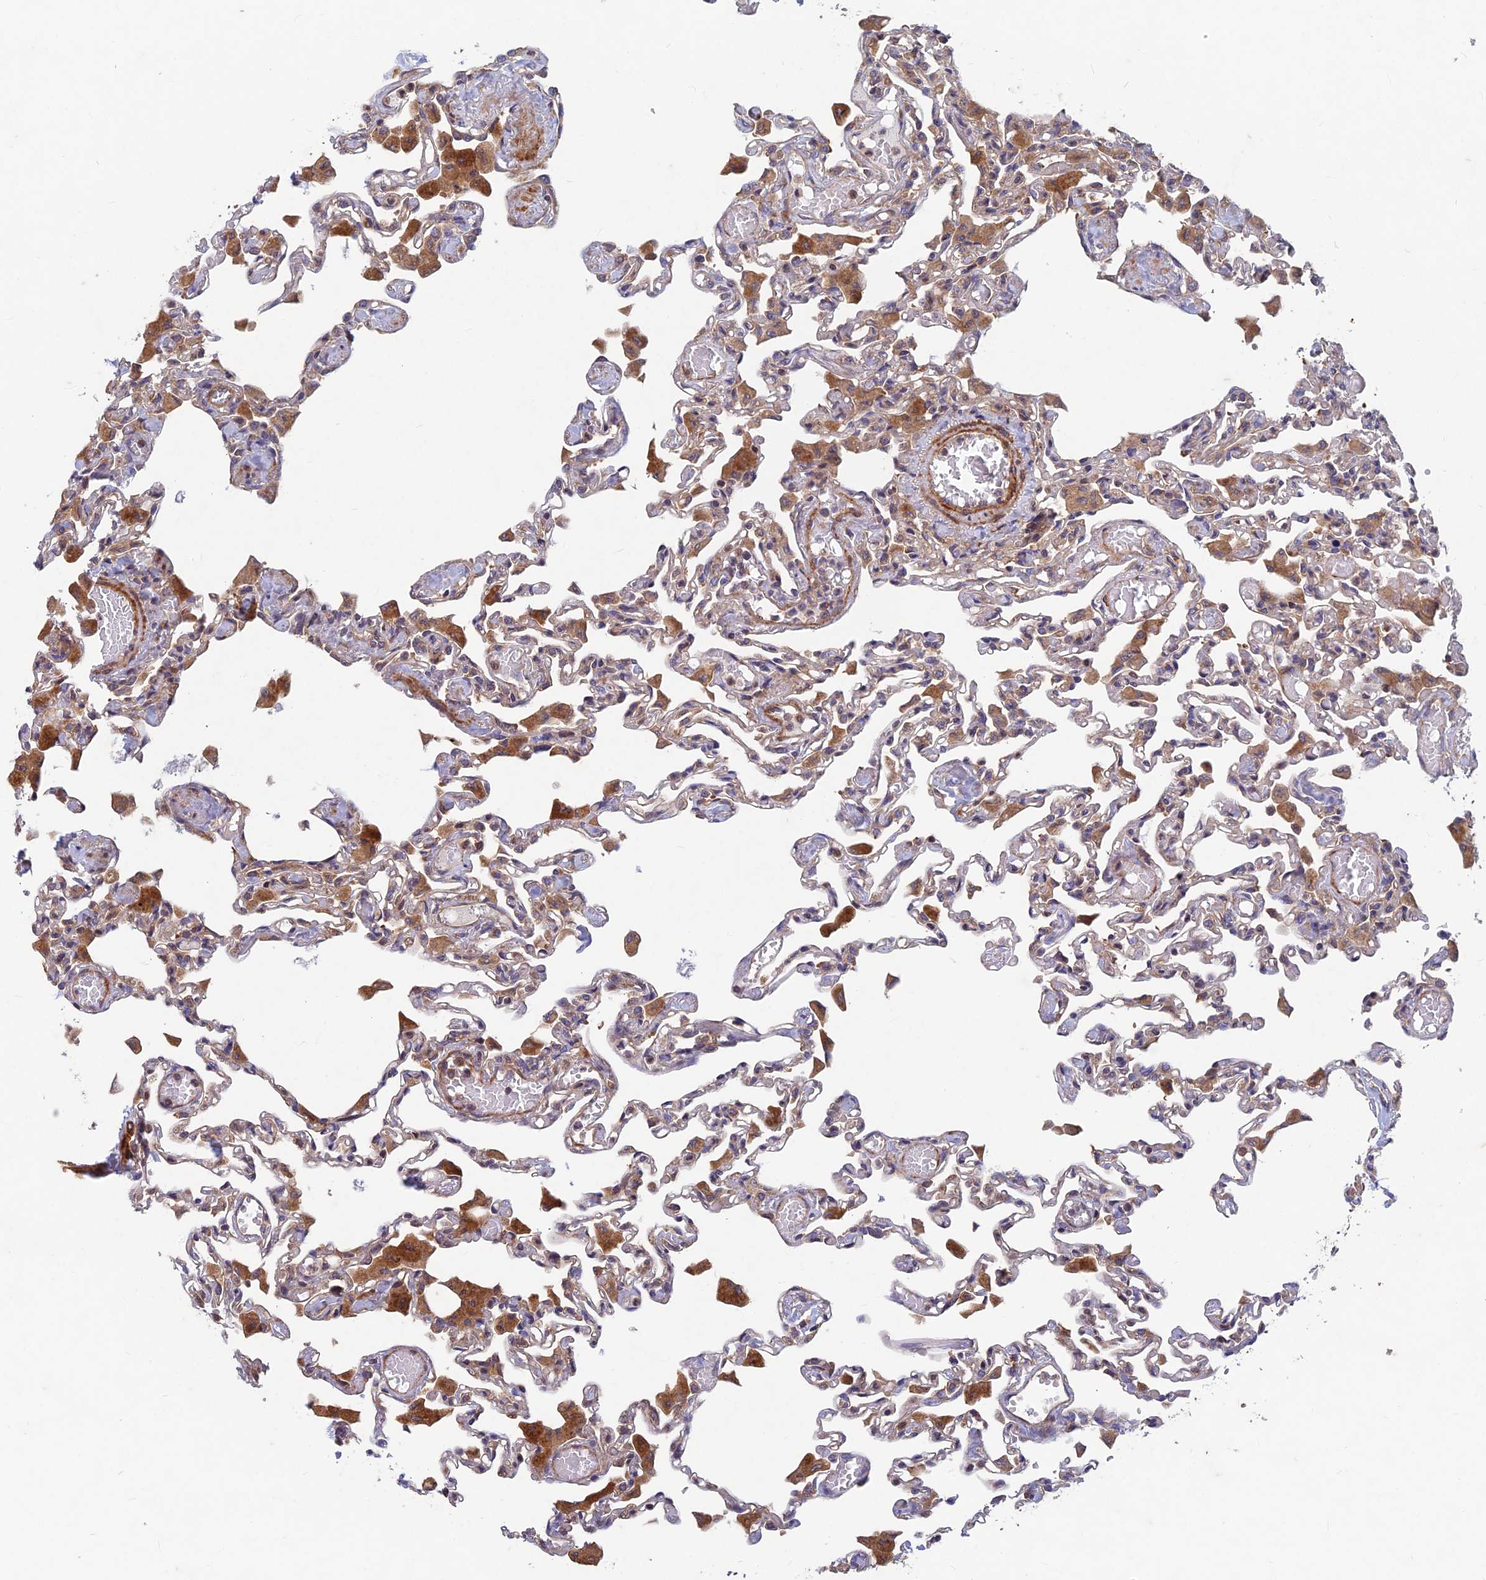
{"staining": {"intensity": "weak", "quantity": "25%-75%", "location": "cytoplasmic/membranous,nuclear"}, "tissue": "lung", "cell_type": "Alveolar cells", "image_type": "normal", "snomed": [{"axis": "morphology", "description": "Normal tissue, NOS"}, {"axis": "topography", "description": "Bronchus"}, {"axis": "topography", "description": "Lung"}], "caption": "An immunohistochemistry (IHC) histopathology image of normal tissue is shown. Protein staining in brown shows weak cytoplasmic/membranous,nuclear positivity in lung within alveolar cells.", "gene": "NCAPG", "patient": {"sex": "female", "age": 49}}